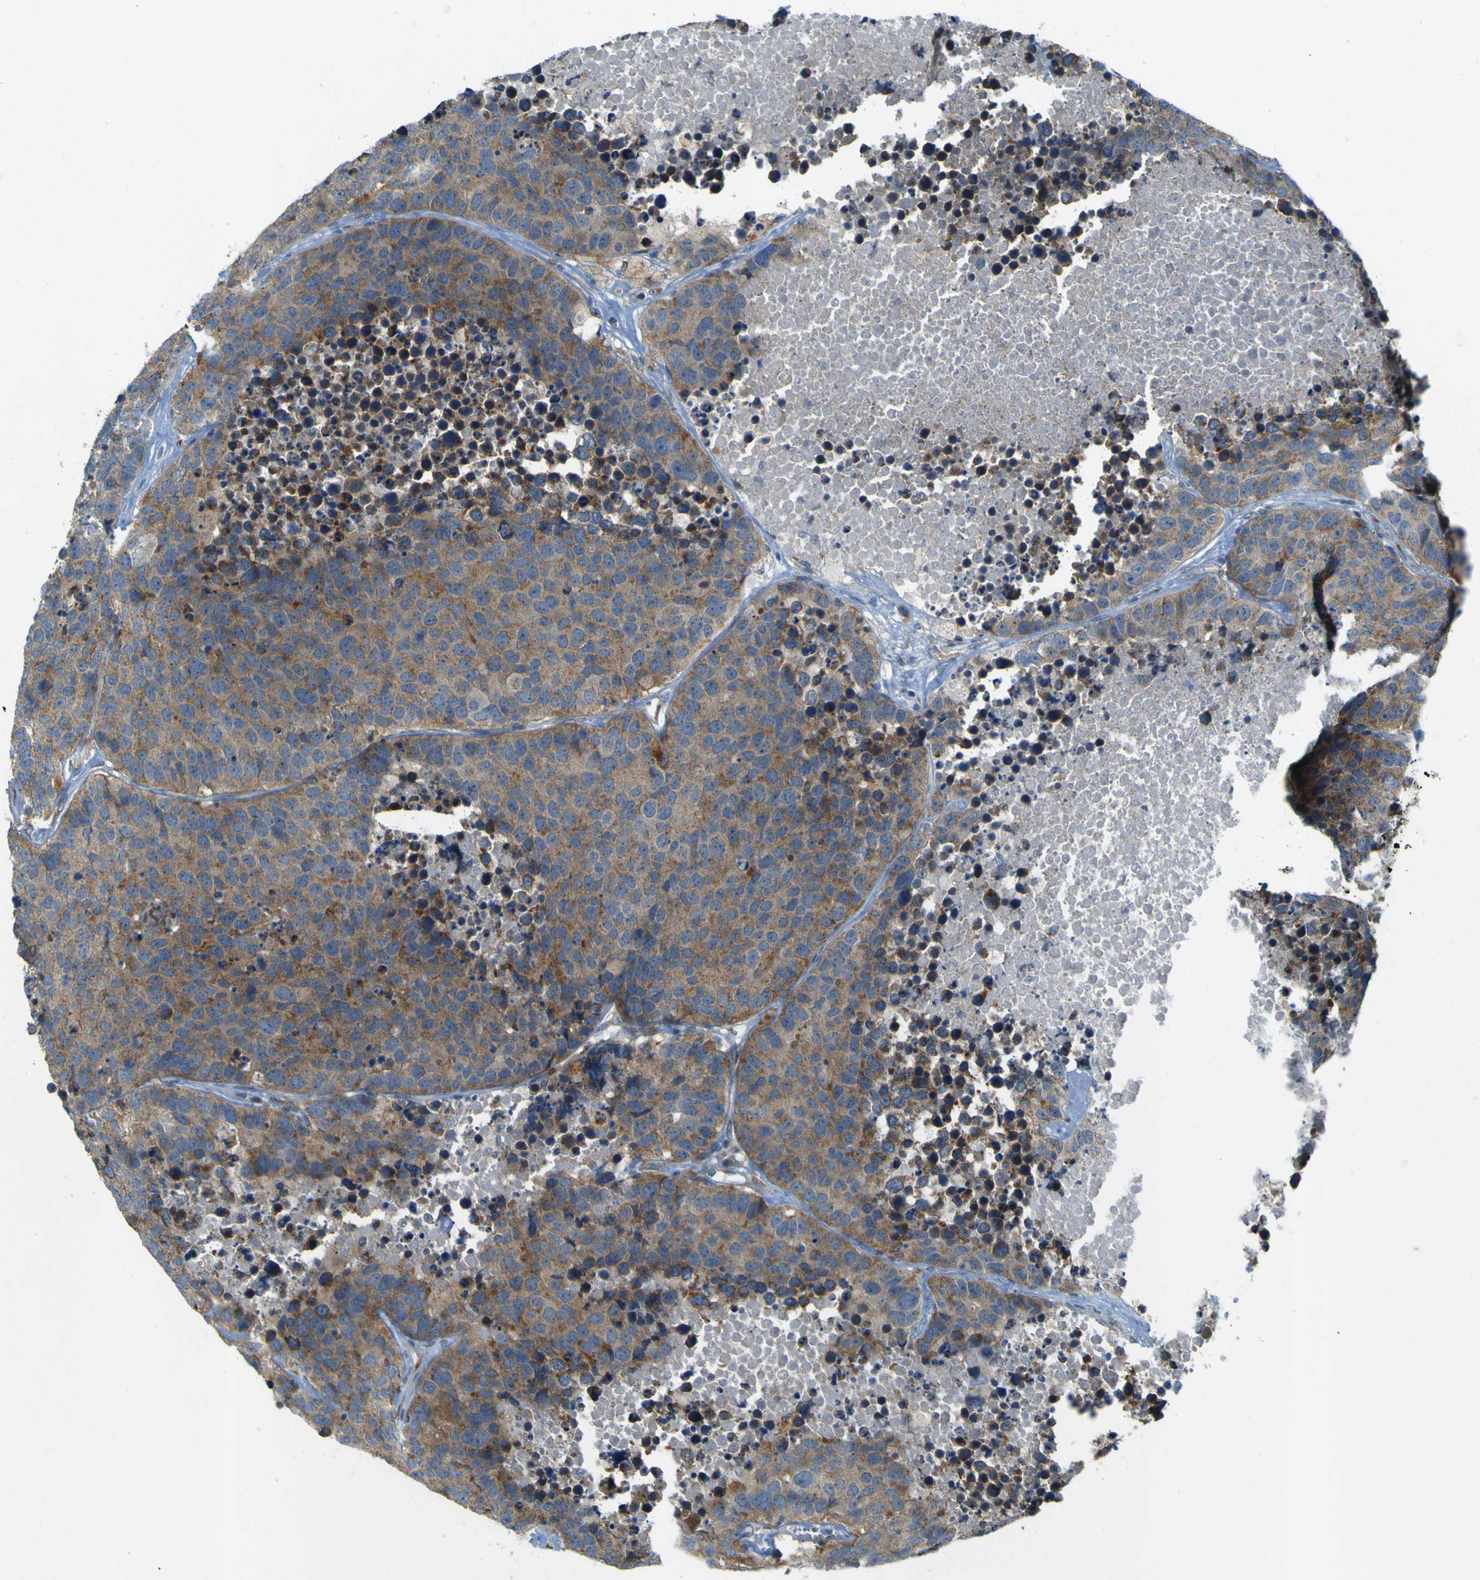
{"staining": {"intensity": "moderate", "quantity": ">75%", "location": "cytoplasmic/membranous"}, "tissue": "carcinoid", "cell_type": "Tumor cells", "image_type": "cancer", "snomed": [{"axis": "morphology", "description": "Carcinoid, malignant, NOS"}, {"axis": "topography", "description": "Lung"}], "caption": "A high-resolution image shows immunohistochemistry staining of carcinoid (malignant), which displays moderate cytoplasmic/membranous expression in approximately >75% of tumor cells.", "gene": "IGF2R", "patient": {"sex": "male", "age": 60}}